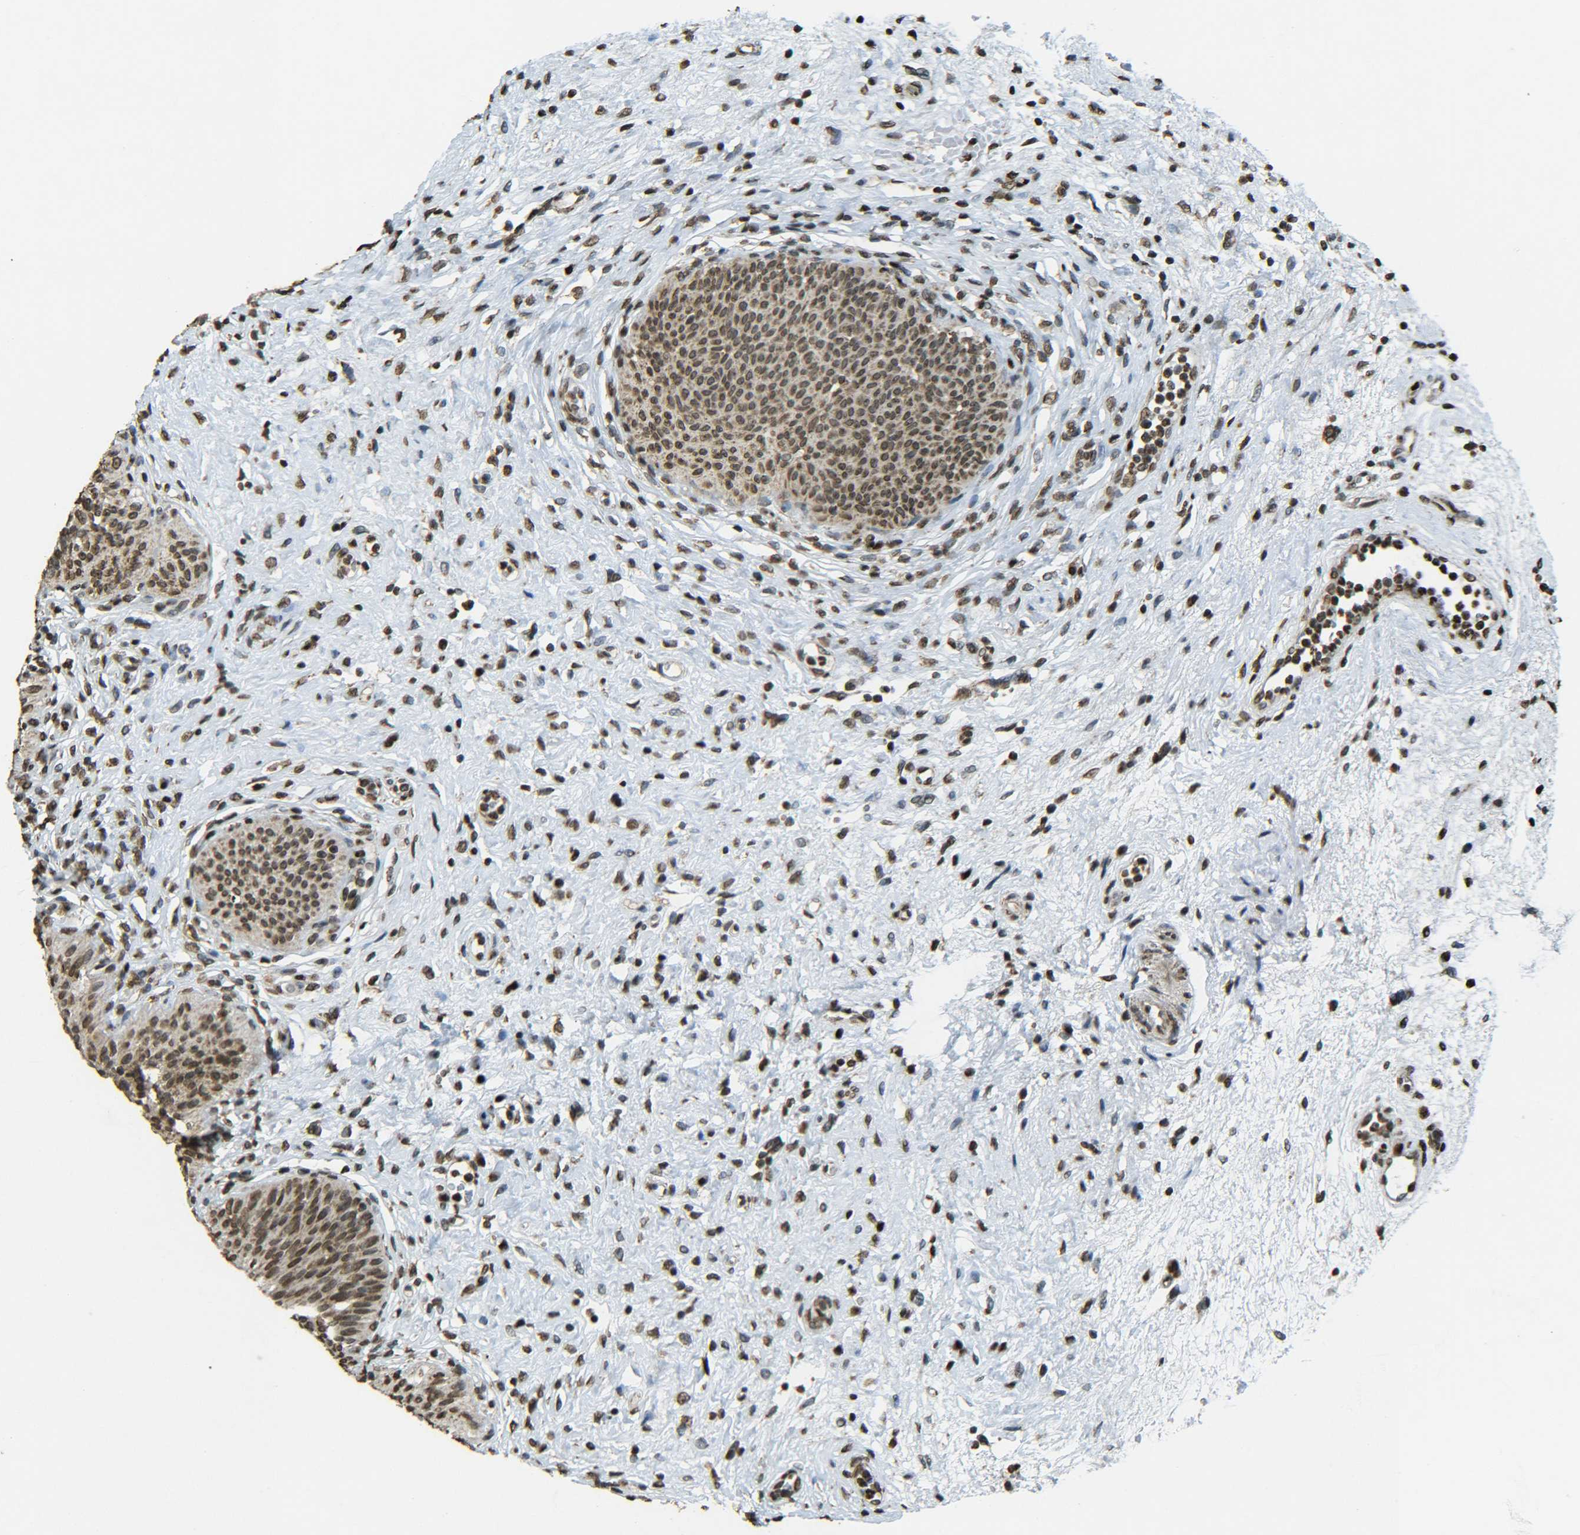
{"staining": {"intensity": "strong", "quantity": ">75%", "location": "cytoplasmic/membranous,nuclear"}, "tissue": "urinary bladder", "cell_type": "Urothelial cells", "image_type": "normal", "snomed": [{"axis": "morphology", "description": "Normal tissue, NOS"}, {"axis": "topography", "description": "Urinary bladder"}], "caption": "IHC (DAB (3,3'-diaminobenzidine)) staining of benign urinary bladder demonstrates strong cytoplasmic/membranous,nuclear protein staining in about >75% of urothelial cells.", "gene": "NEUROG2", "patient": {"sex": "male", "age": 46}}